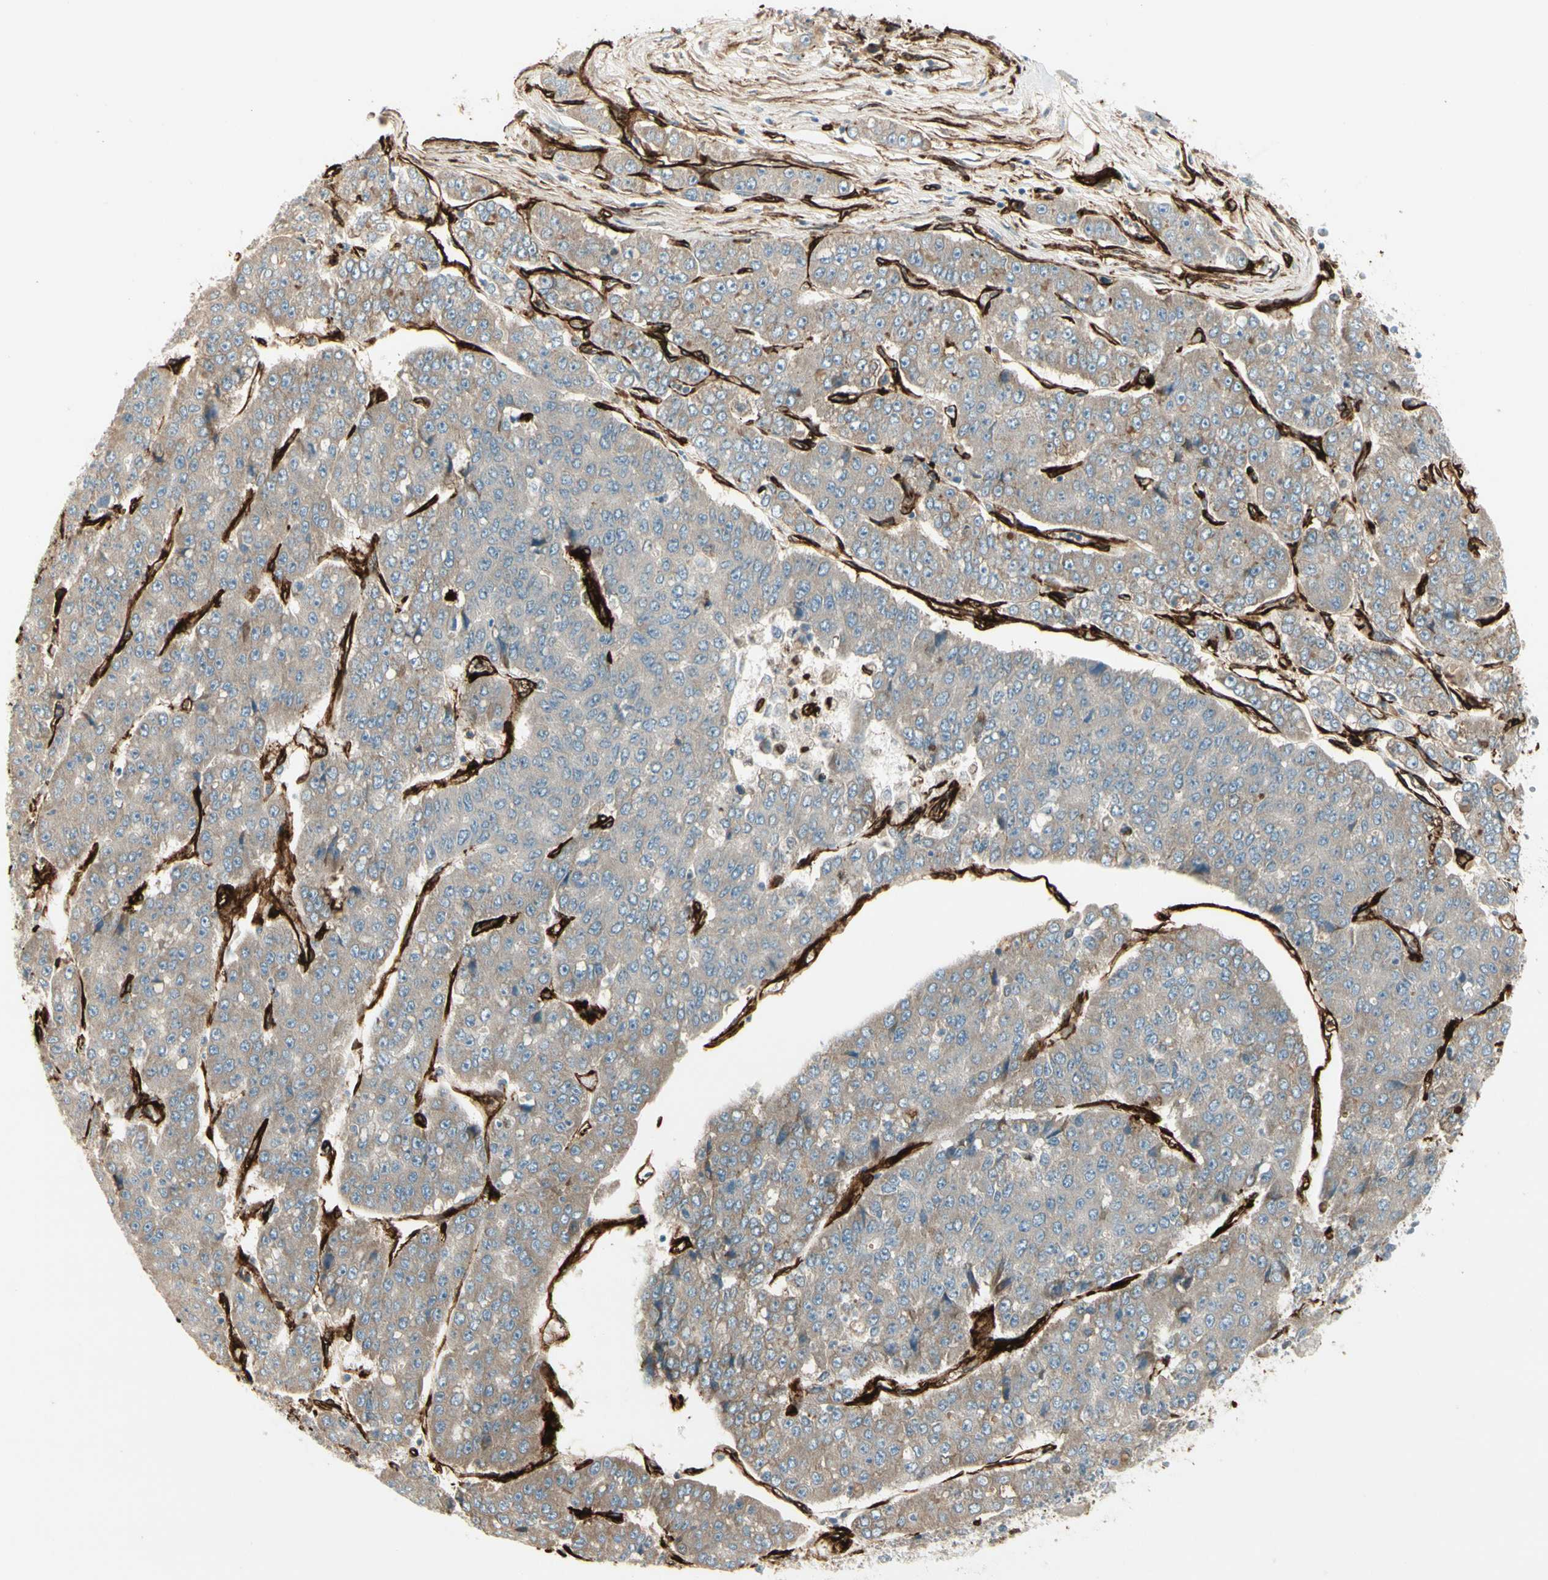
{"staining": {"intensity": "weak", "quantity": ">75%", "location": "cytoplasmic/membranous"}, "tissue": "pancreatic cancer", "cell_type": "Tumor cells", "image_type": "cancer", "snomed": [{"axis": "morphology", "description": "Adenocarcinoma, NOS"}, {"axis": "topography", "description": "Pancreas"}], "caption": "Pancreatic cancer stained with DAB (3,3'-diaminobenzidine) IHC displays low levels of weak cytoplasmic/membranous expression in approximately >75% of tumor cells.", "gene": "MCAM", "patient": {"sex": "male", "age": 50}}